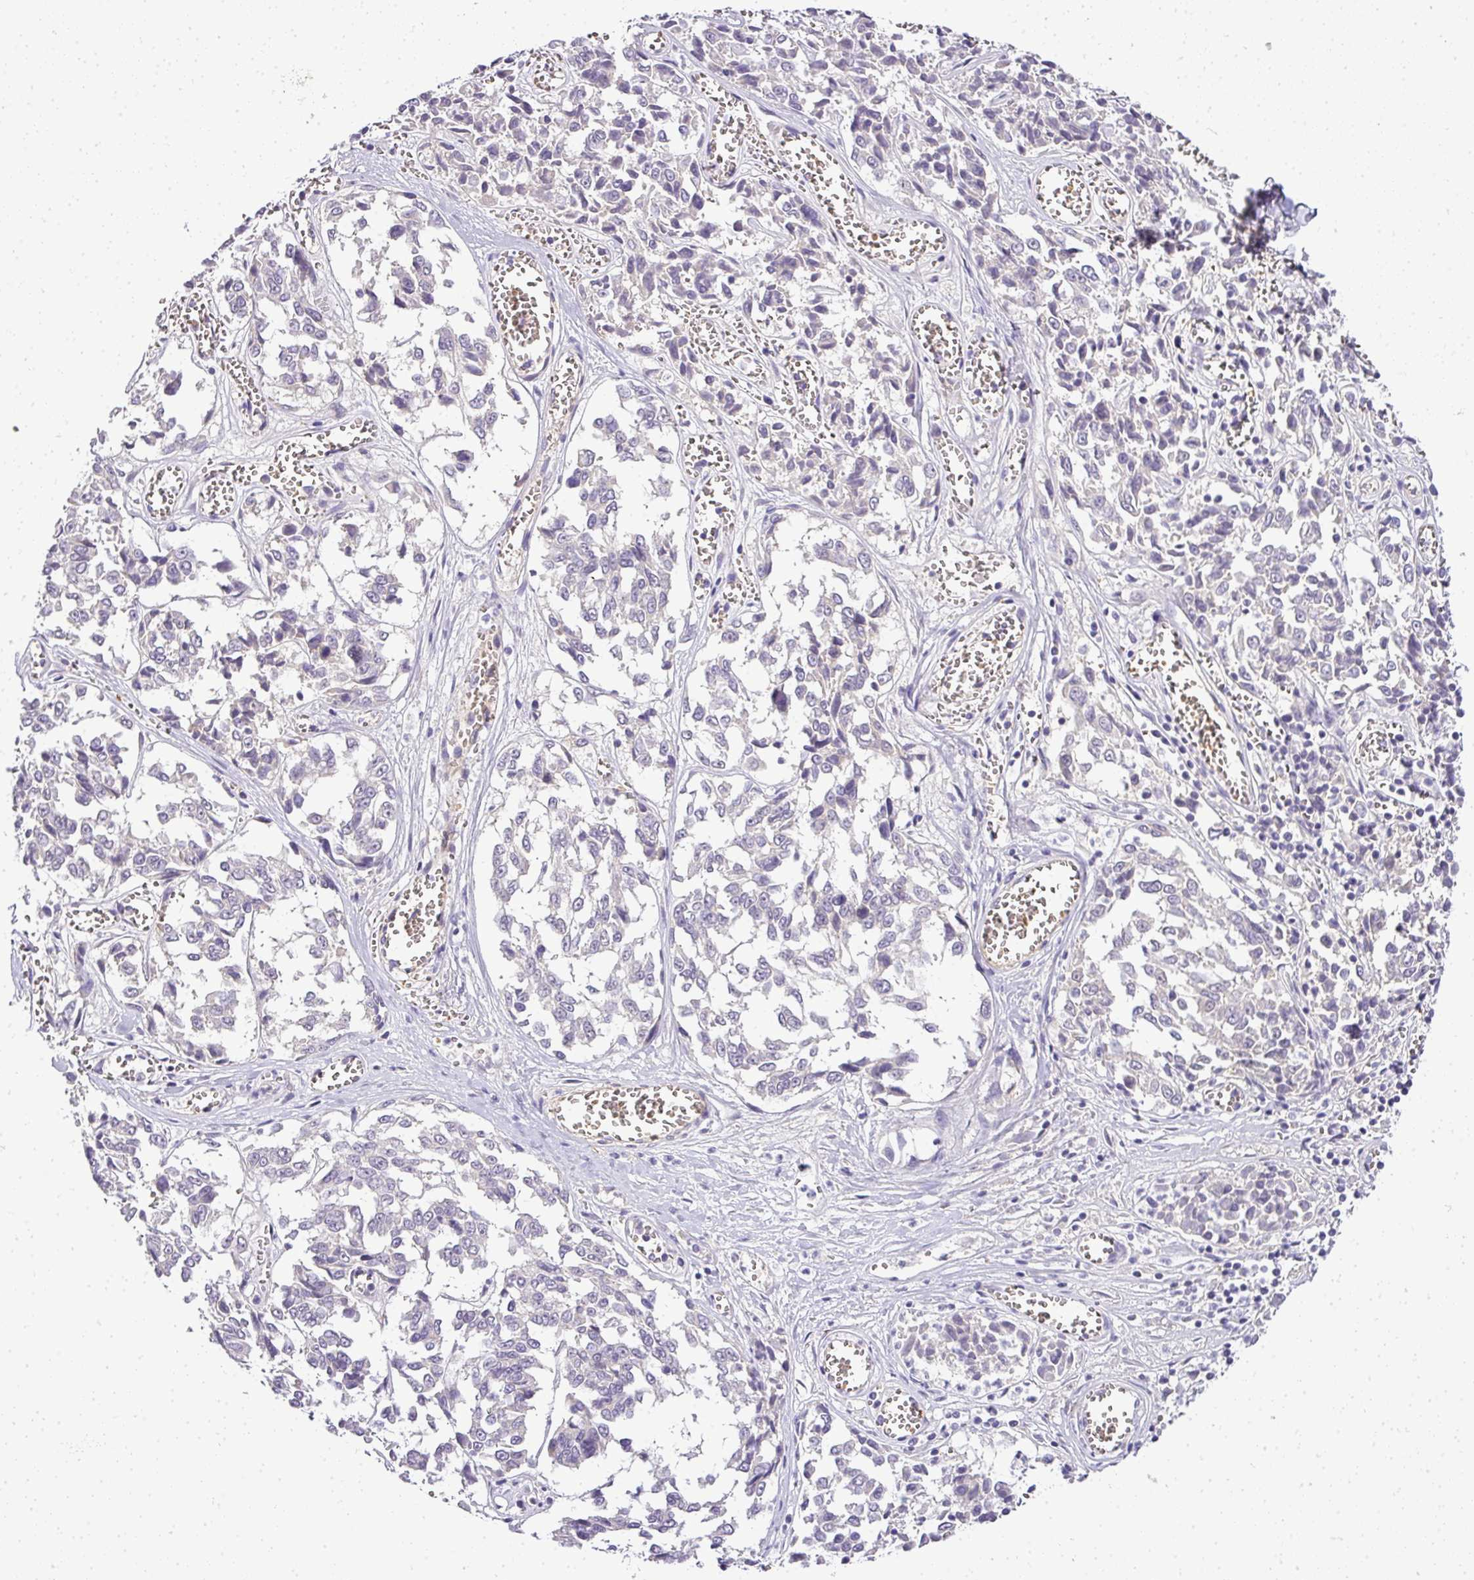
{"staining": {"intensity": "negative", "quantity": "none", "location": "none"}, "tissue": "melanoma", "cell_type": "Tumor cells", "image_type": "cancer", "snomed": [{"axis": "morphology", "description": "Malignant melanoma, NOS"}, {"axis": "topography", "description": "Skin"}], "caption": "The micrograph demonstrates no staining of tumor cells in melanoma.", "gene": "ADH5", "patient": {"sex": "female", "age": 64}}